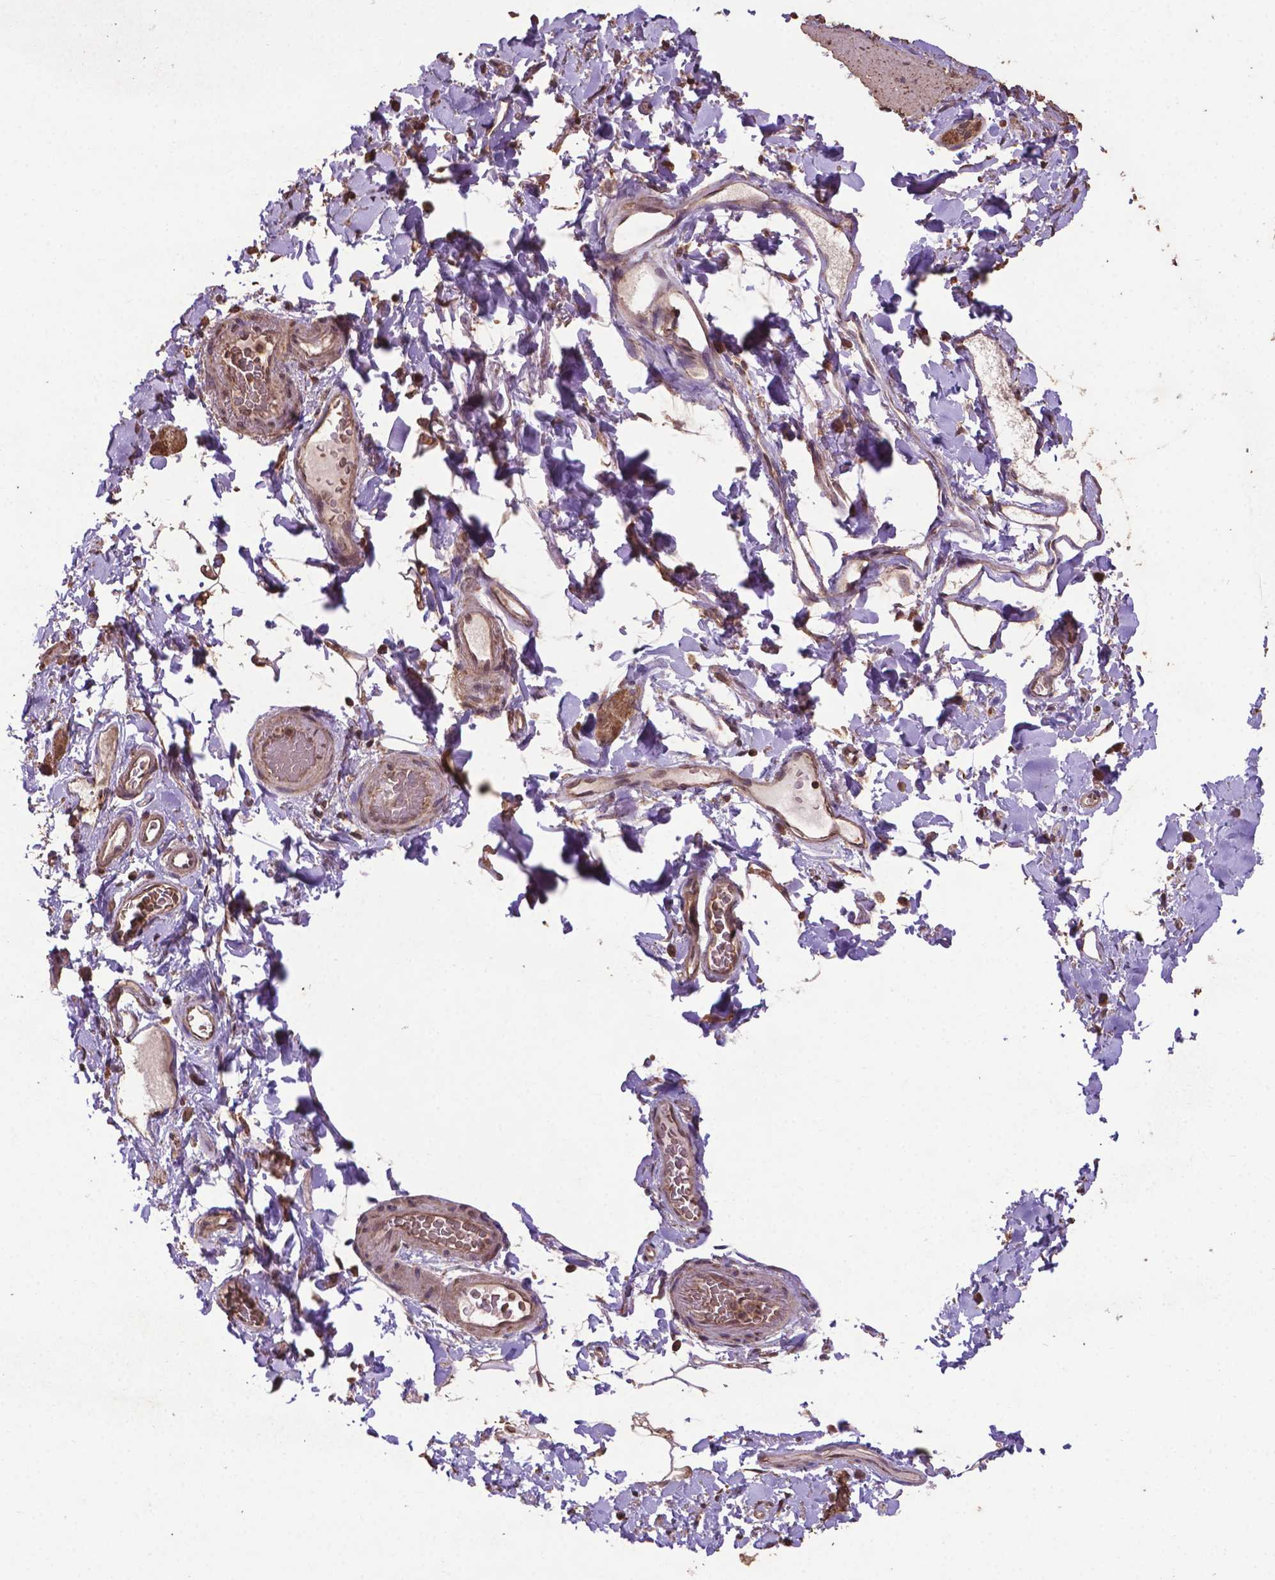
{"staining": {"intensity": "weak", "quantity": "25%-75%", "location": "cytoplasmic/membranous,nuclear"}, "tissue": "smooth muscle", "cell_type": "Smooth muscle cells", "image_type": "normal", "snomed": [{"axis": "morphology", "description": "Normal tissue, NOS"}, {"axis": "topography", "description": "Smooth muscle"}, {"axis": "topography", "description": "Colon"}], "caption": "Immunohistochemical staining of normal smooth muscle exhibits 25%-75% levels of weak cytoplasmic/membranous,nuclear protein expression in about 25%-75% of smooth muscle cells.", "gene": "DCAF1", "patient": {"sex": "male", "age": 73}}